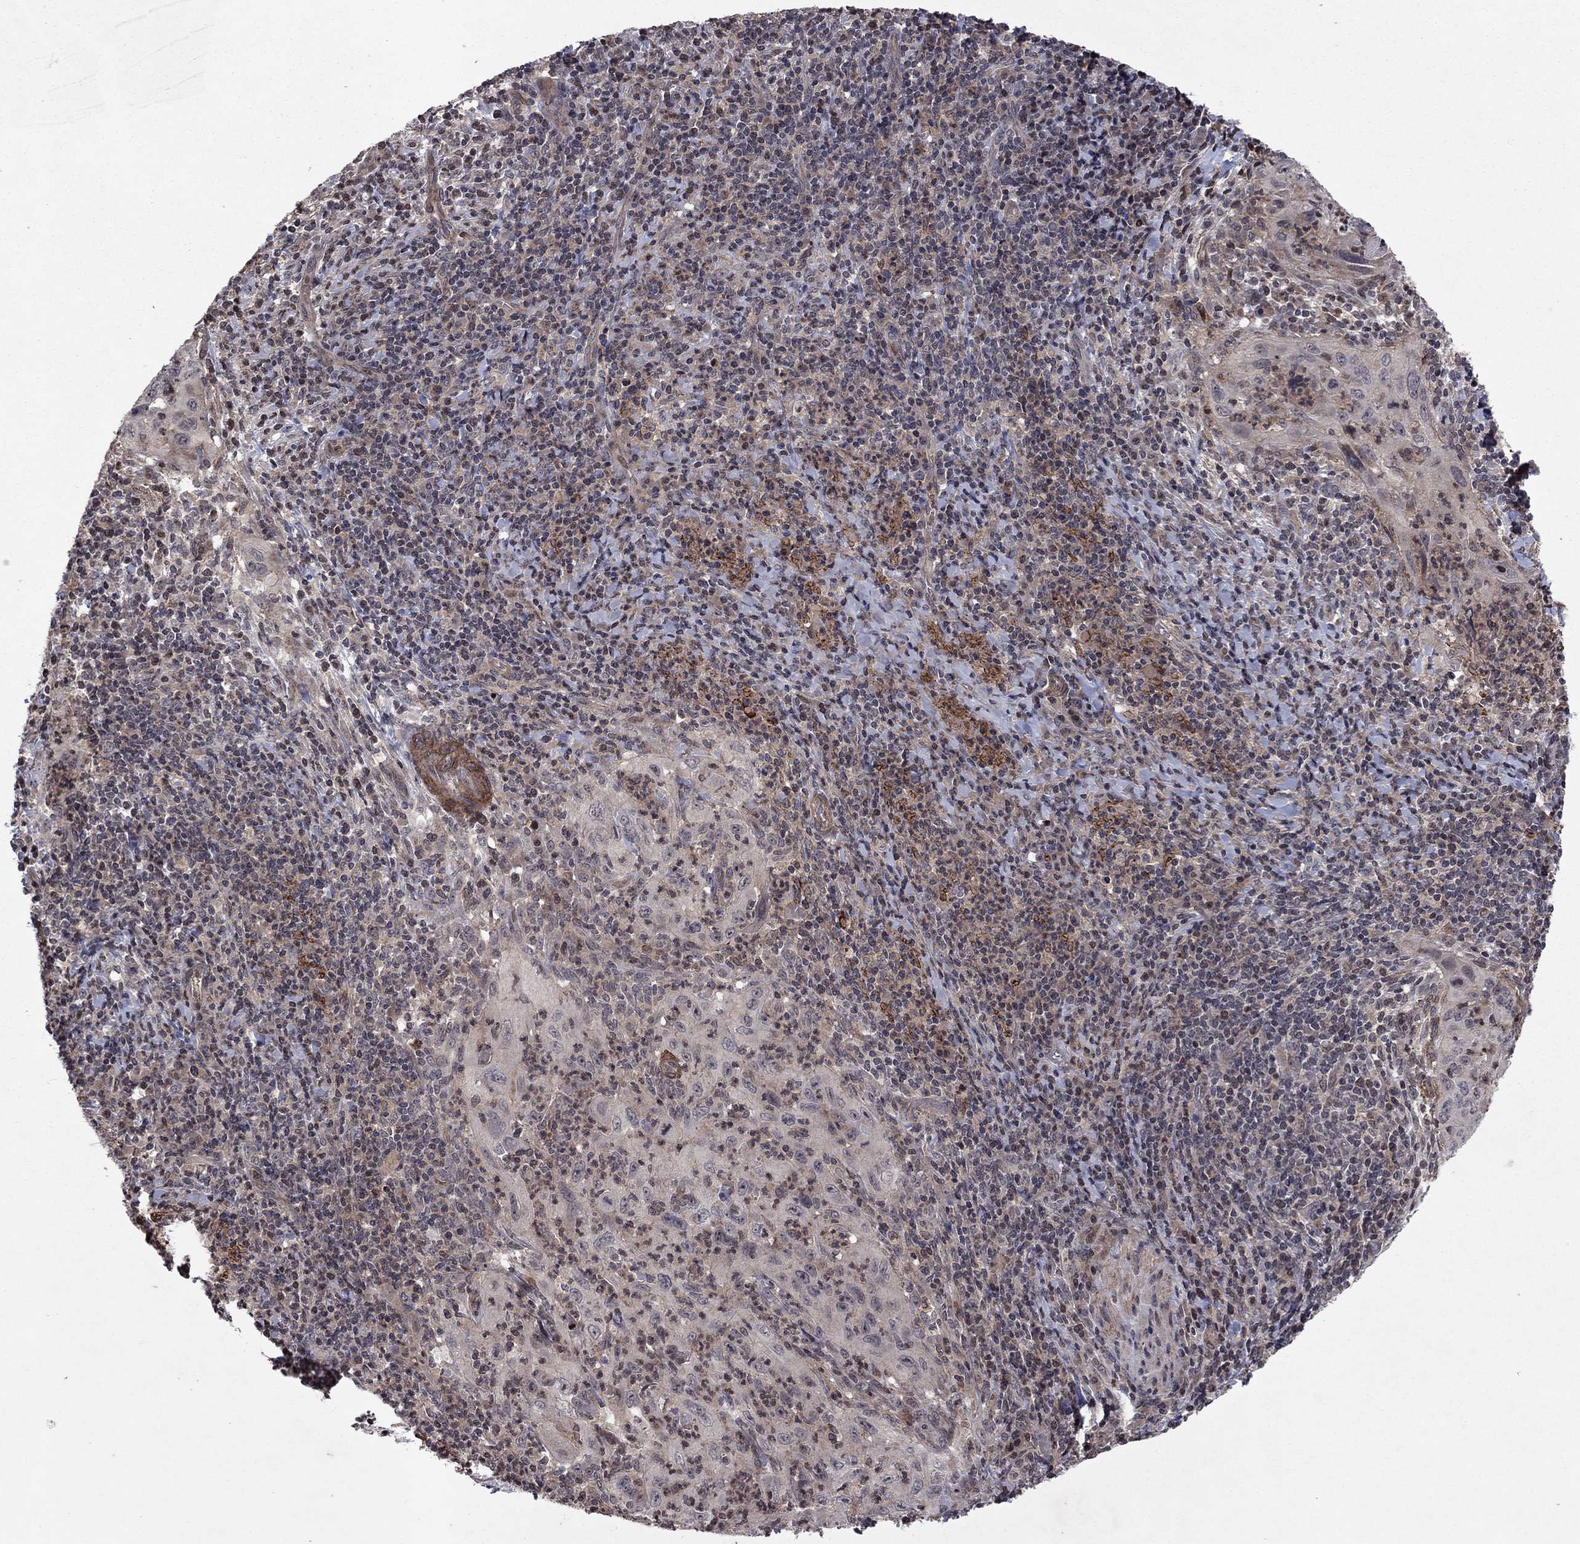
{"staining": {"intensity": "negative", "quantity": "none", "location": "none"}, "tissue": "cervical cancer", "cell_type": "Tumor cells", "image_type": "cancer", "snomed": [{"axis": "morphology", "description": "Squamous cell carcinoma, NOS"}, {"axis": "topography", "description": "Cervix"}], "caption": "The image displays no staining of tumor cells in squamous cell carcinoma (cervical). The staining was performed using DAB to visualize the protein expression in brown, while the nuclei were stained in blue with hematoxylin (Magnification: 20x).", "gene": "SORBS1", "patient": {"sex": "female", "age": 26}}